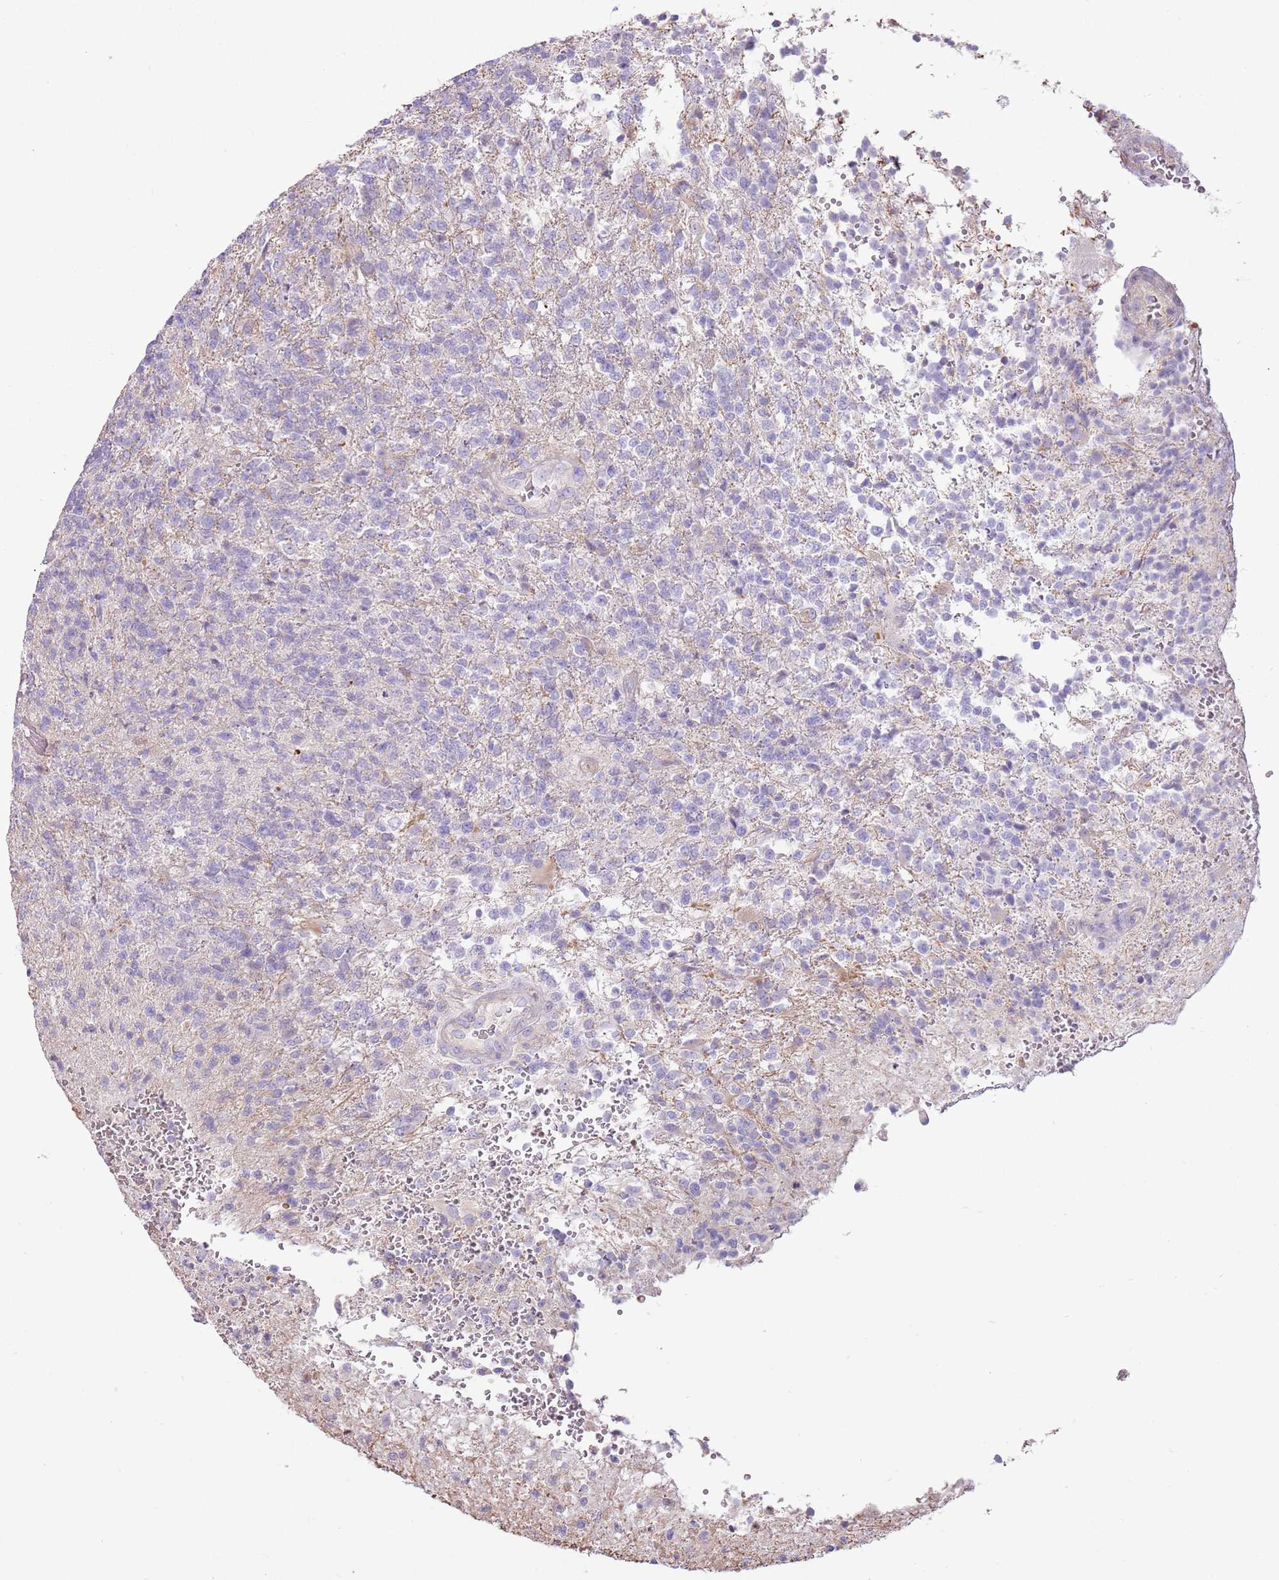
{"staining": {"intensity": "negative", "quantity": "none", "location": "none"}, "tissue": "glioma", "cell_type": "Tumor cells", "image_type": "cancer", "snomed": [{"axis": "morphology", "description": "Glioma, malignant, High grade"}, {"axis": "topography", "description": "Brain"}], "caption": "An image of human glioma is negative for staining in tumor cells.", "gene": "MCUB", "patient": {"sex": "male", "age": 56}}